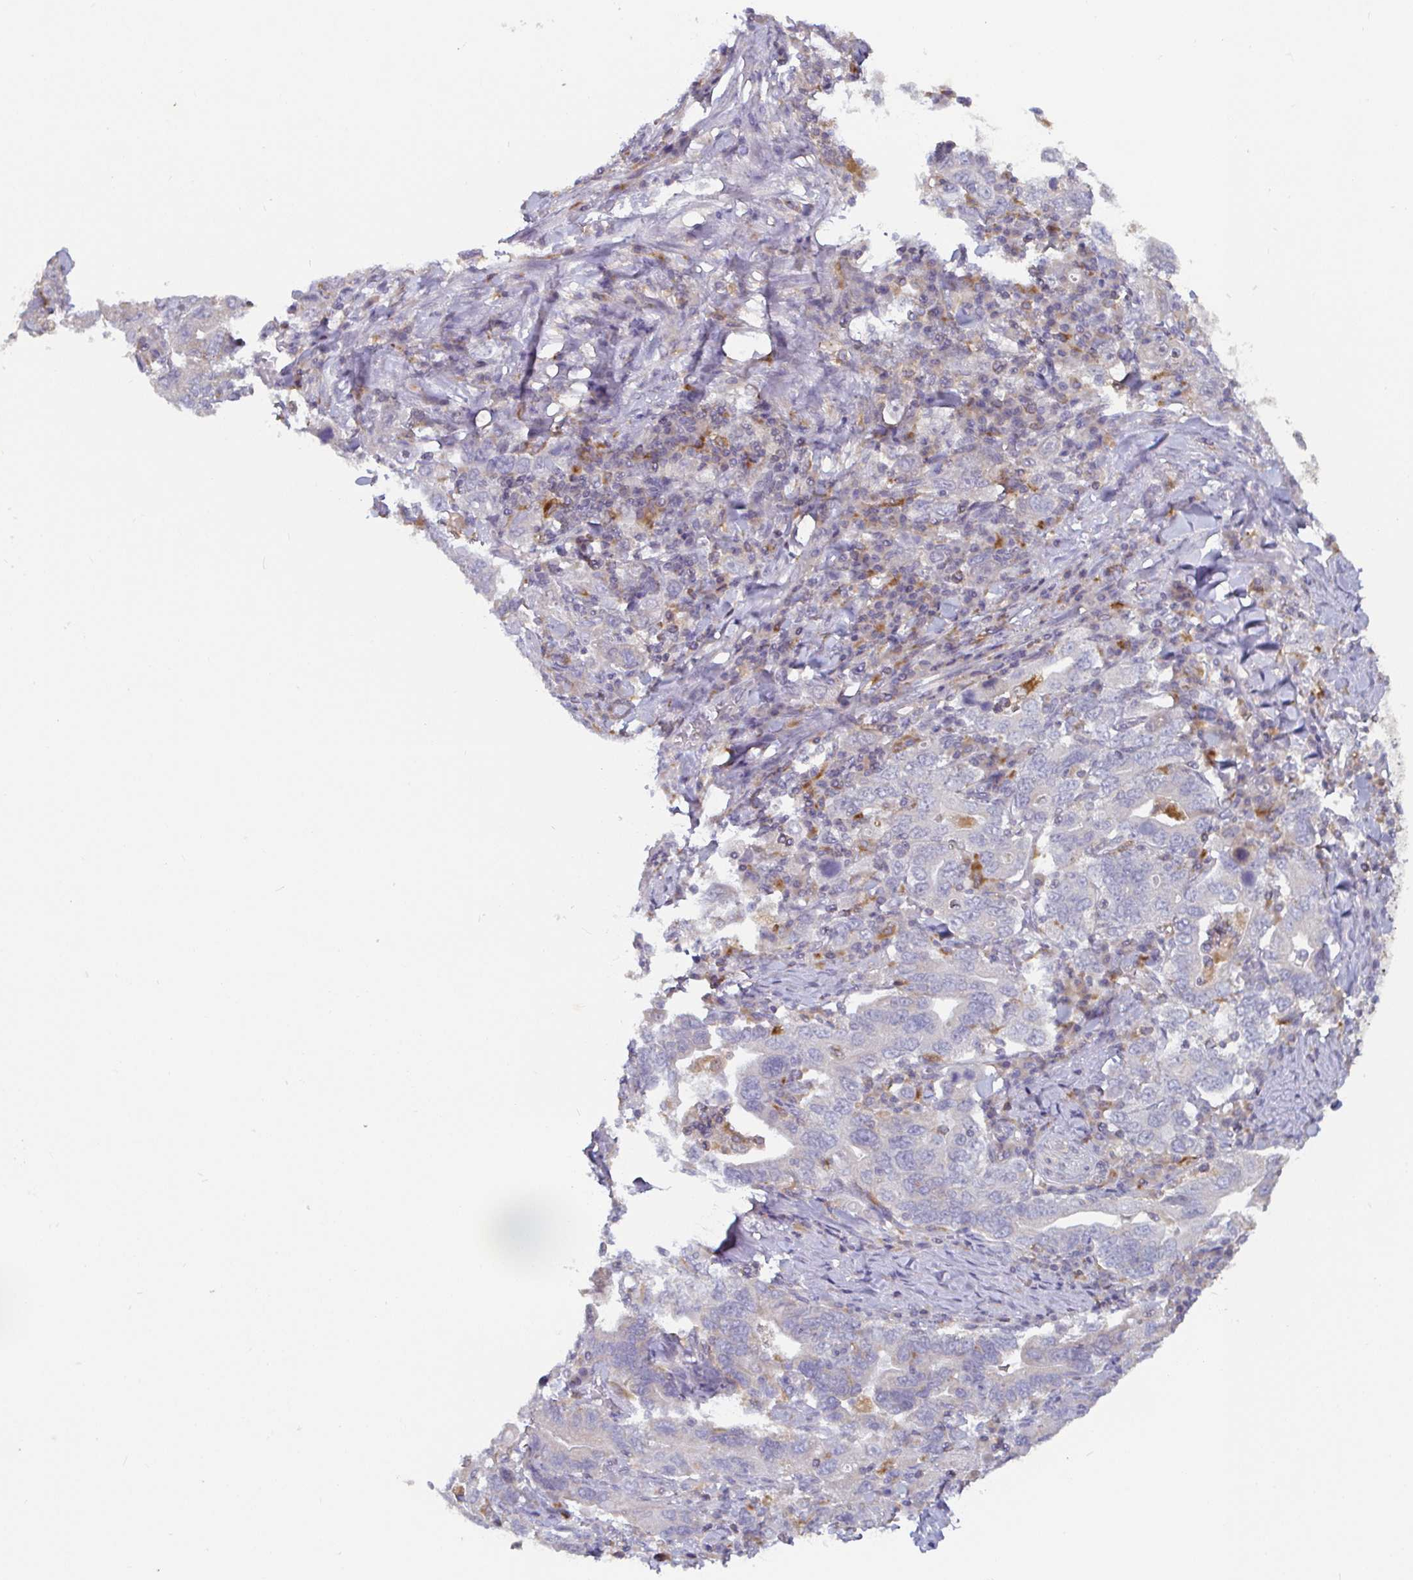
{"staining": {"intensity": "negative", "quantity": "none", "location": "none"}, "tissue": "stomach cancer", "cell_type": "Tumor cells", "image_type": "cancer", "snomed": [{"axis": "morphology", "description": "Adenocarcinoma, NOS"}, {"axis": "topography", "description": "Stomach, upper"}, {"axis": "topography", "description": "Stomach"}], "caption": "Immunohistochemistry micrograph of neoplastic tissue: stomach cancer (adenocarcinoma) stained with DAB (3,3'-diaminobenzidine) reveals no significant protein staining in tumor cells.", "gene": "CDH18", "patient": {"sex": "male", "age": 62}}